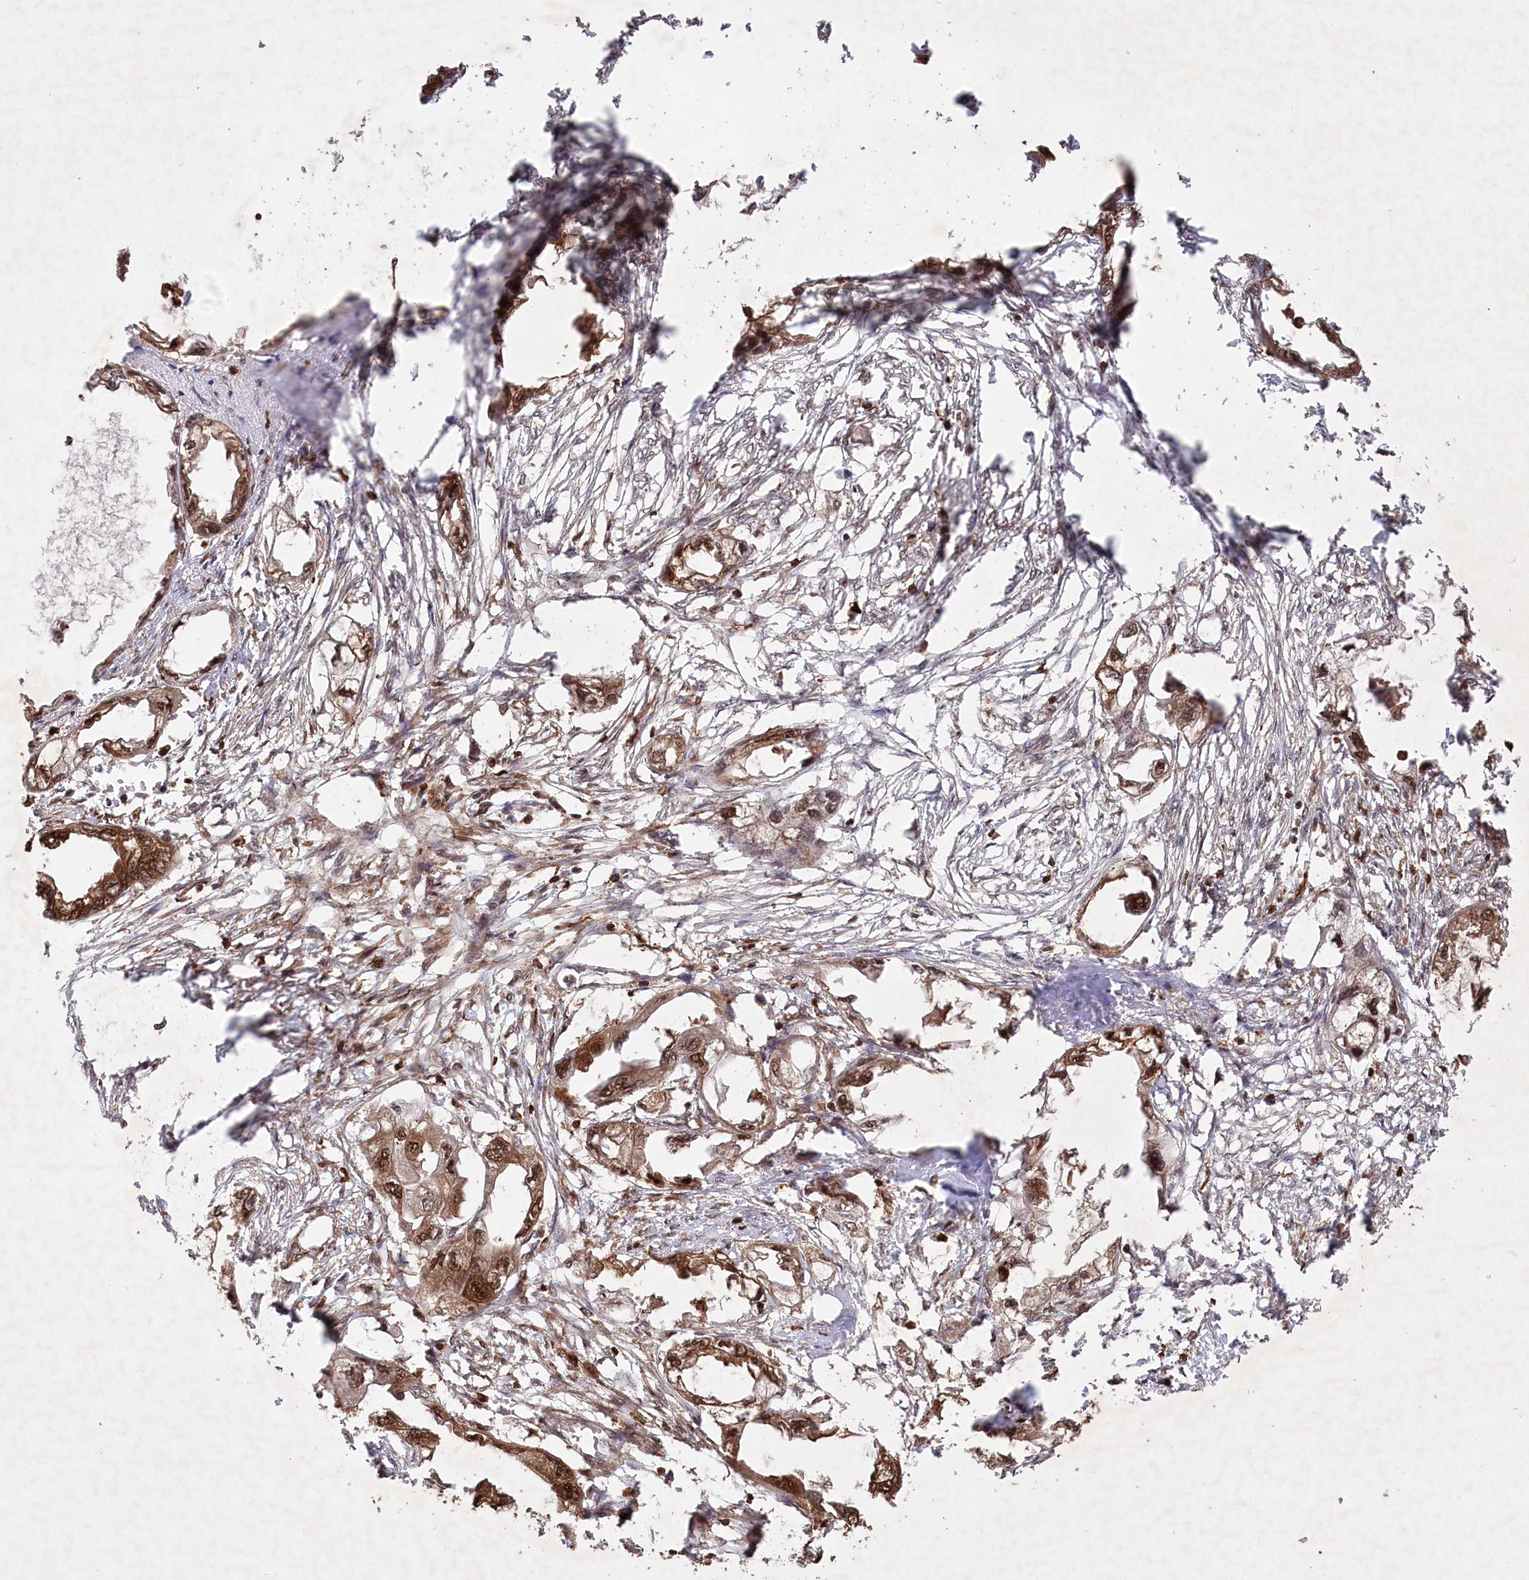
{"staining": {"intensity": "moderate", "quantity": ">75%", "location": "cytoplasmic/membranous,nuclear"}, "tissue": "endometrial cancer", "cell_type": "Tumor cells", "image_type": "cancer", "snomed": [{"axis": "morphology", "description": "Adenocarcinoma, NOS"}, {"axis": "morphology", "description": "Adenocarcinoma, metastatic, NOS"}, {"axis": "topography", "description": "Adipose tissue"}, {"axis": "topography", "description": "Endometrium"}], "caption": "Protein staining of endometrial cancer tissue displays moderate cytoplasmic/membranous and nuclear positivity in approximately >75% of tumor cells.", "gene": "LSG1", "patient": {"sex": "female", "age": 67}}